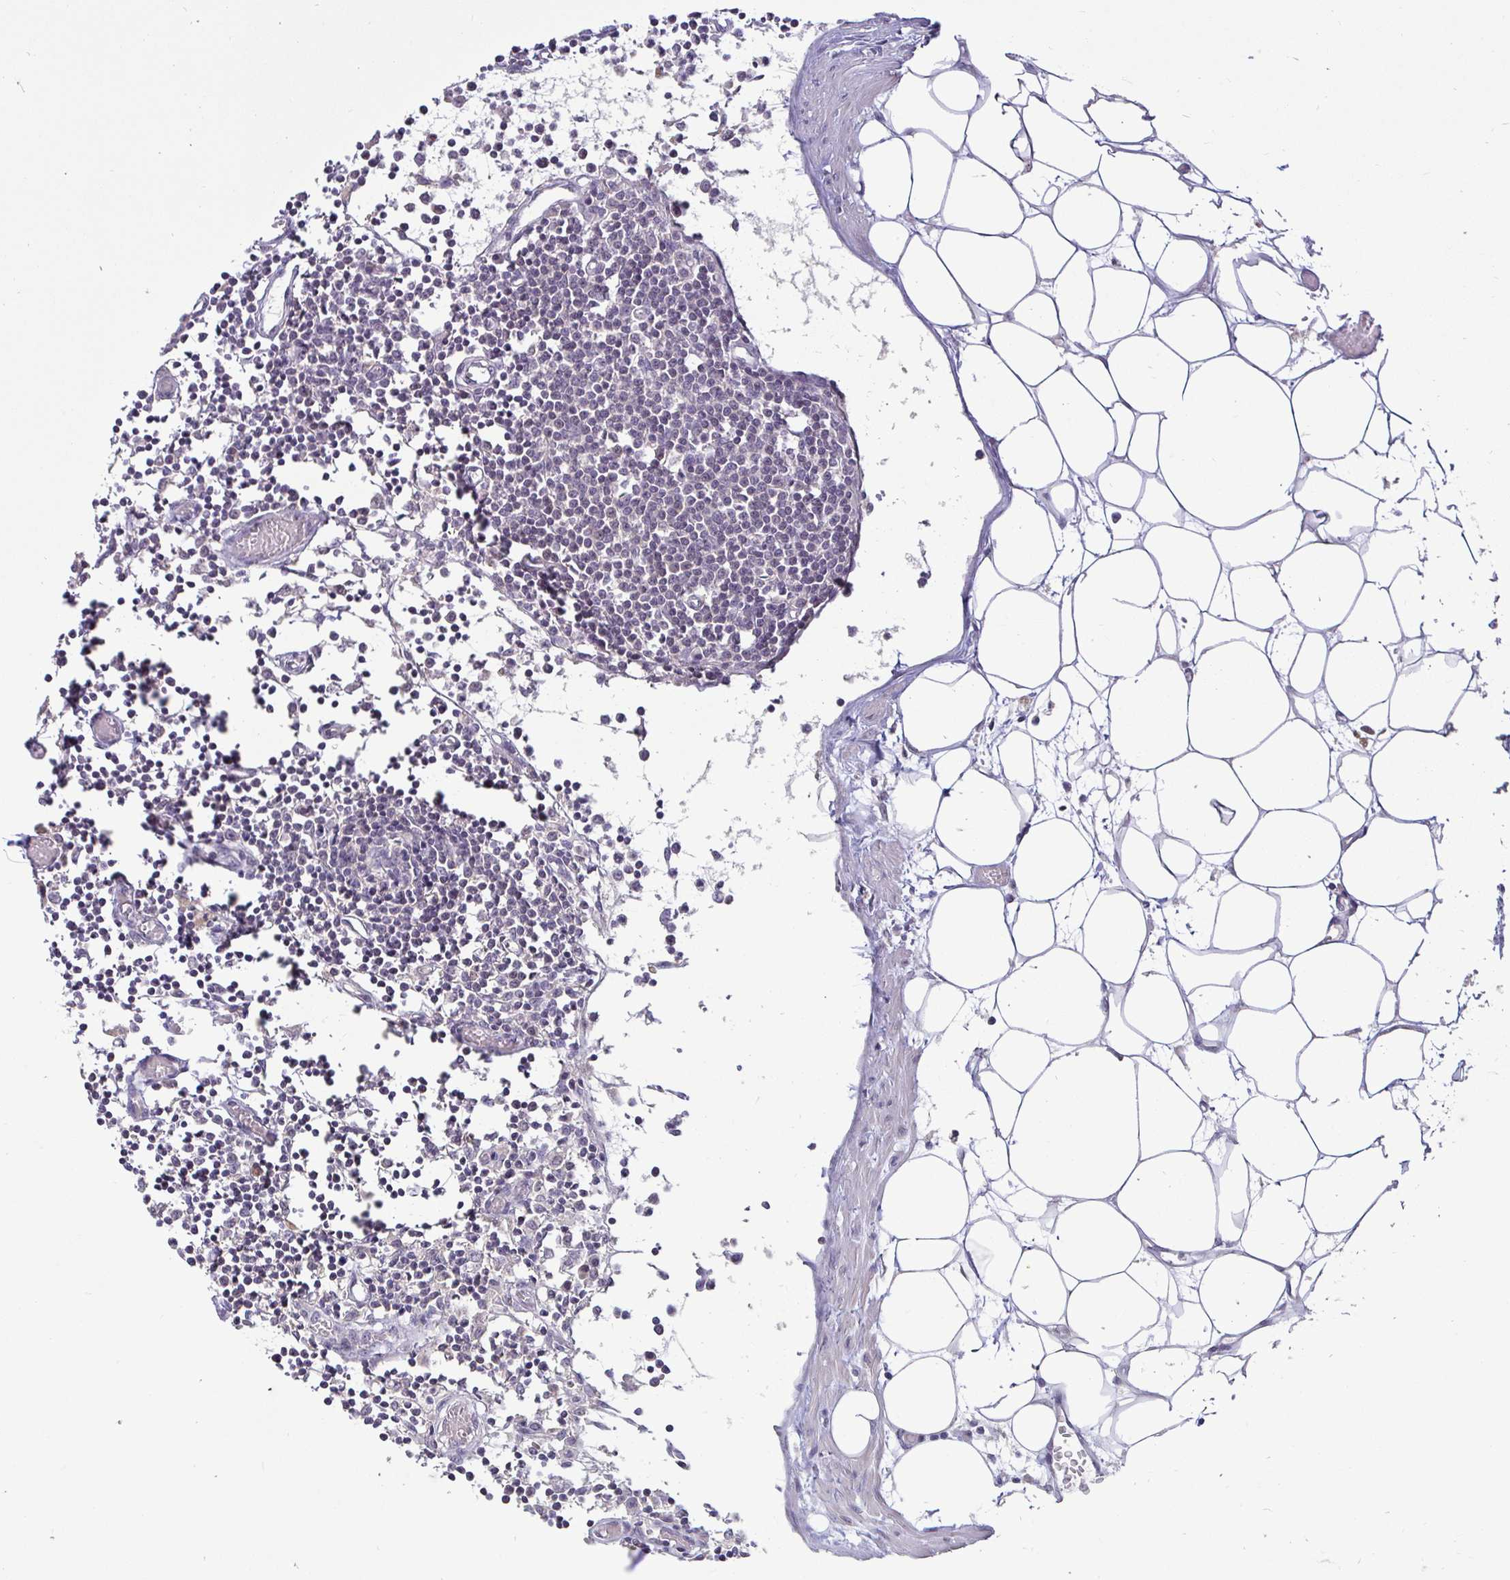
{"staining": {"intensity": "negative", "quantity": "none", "location": "none"}, "tissue": "lymph node", "cell_type": "Germinal center cells", "image_type": "normal", "snomed": [{"axis": "morphology", "description": "Normal tissue, NOS"}, {"axis": "topography", "description": "Lymph node"}], "caption": "There is no significant staining in germinal center cells of lymph node.", "gene": "GSTM1", "patient": {"sex": "male", "age": 66}}